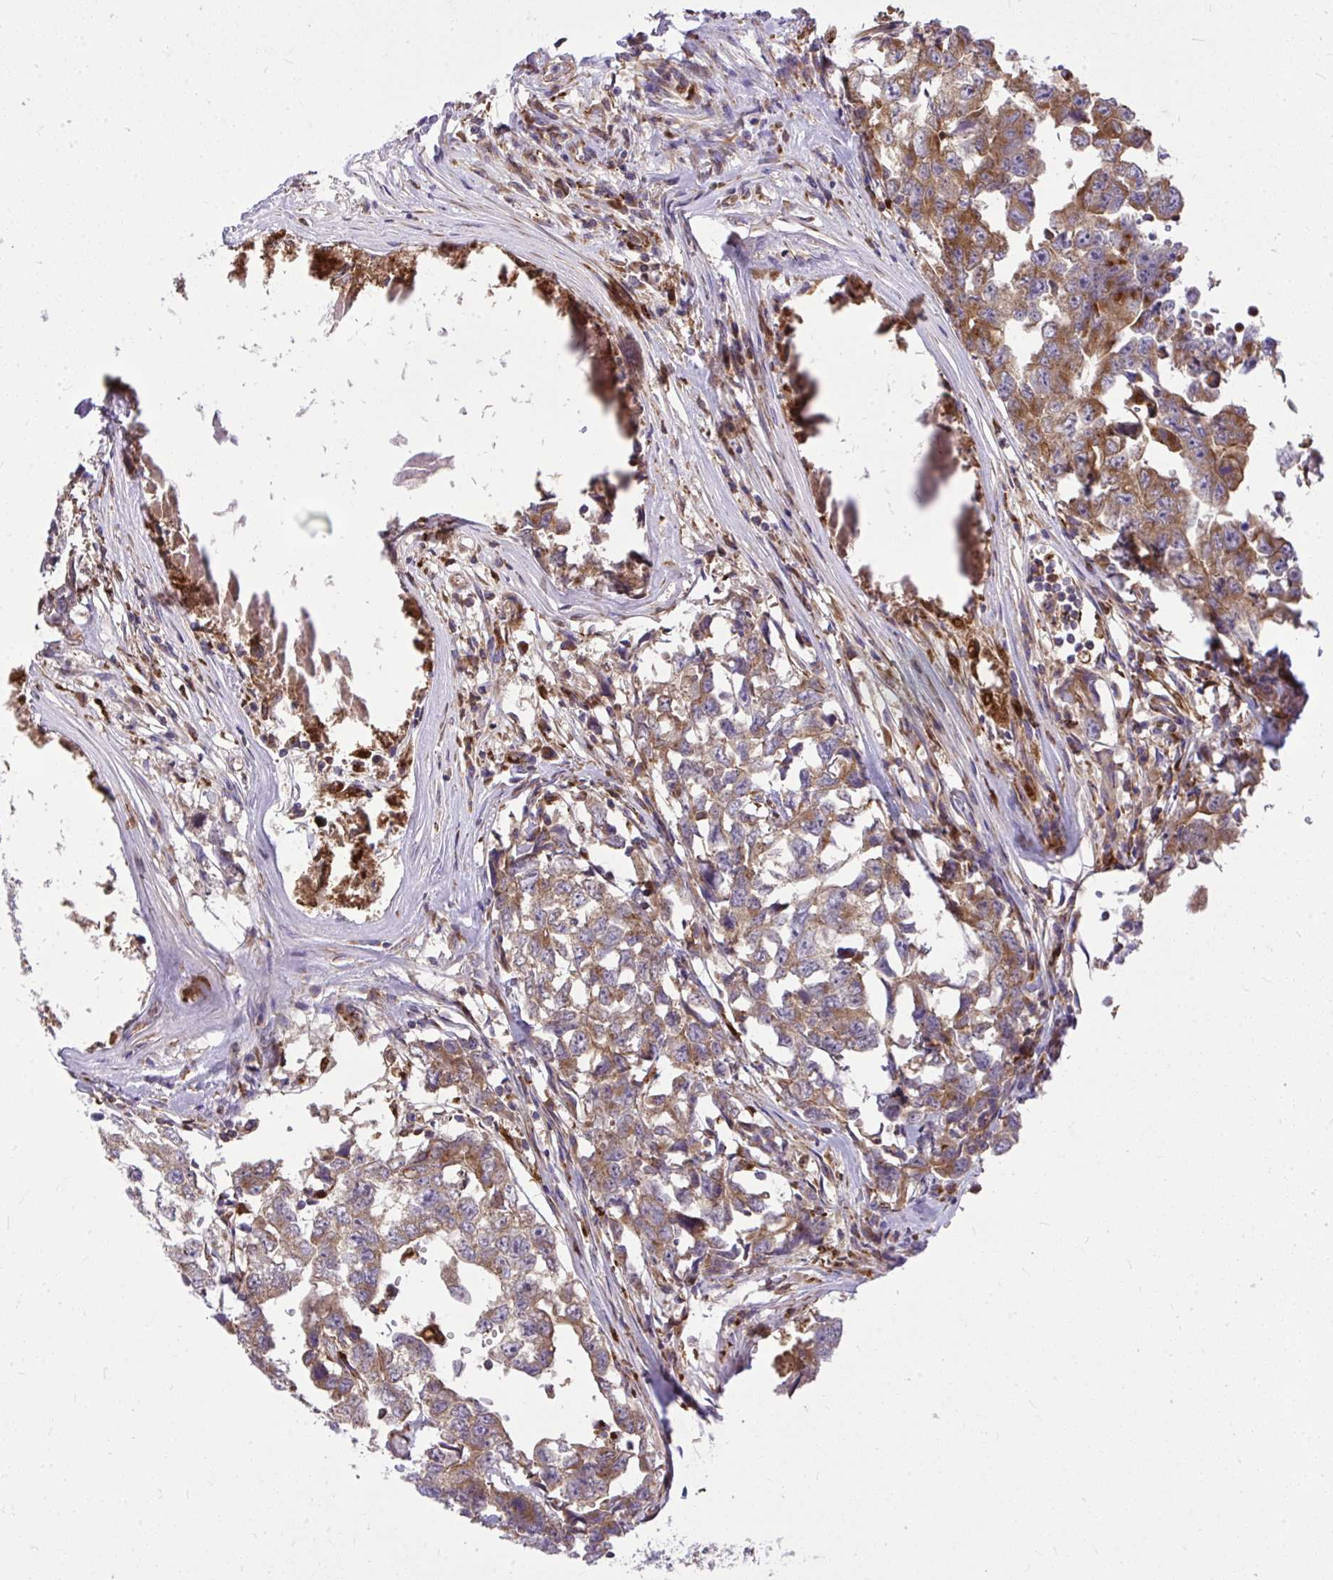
{"staining": {"intensity": "weak", "quantity": ">75%", "location": "cytoplasmic/membranous"}, "tissue": "testis cancer", "cell_type": "Tumor cells", "image_type": "cancer", "snomed": [{"axis": "morphology", "description": "Carcinoma, Embryonal, NOS"}, {"axis": "topography", "description": "Testis"}], "caption": "Immunohistochemical staining of testis embryonal carcinoma exhibits low levels of weak cytoplasmic/membranous protein staining in approximately >75% of tumor cells. The staining is performed using DAB brown chromogen to label protein expression. The nuclei are counter-stained blue using hematoxylin.", "gene": "PAIP2", "patient": {"sex": "male", "age": 22}}